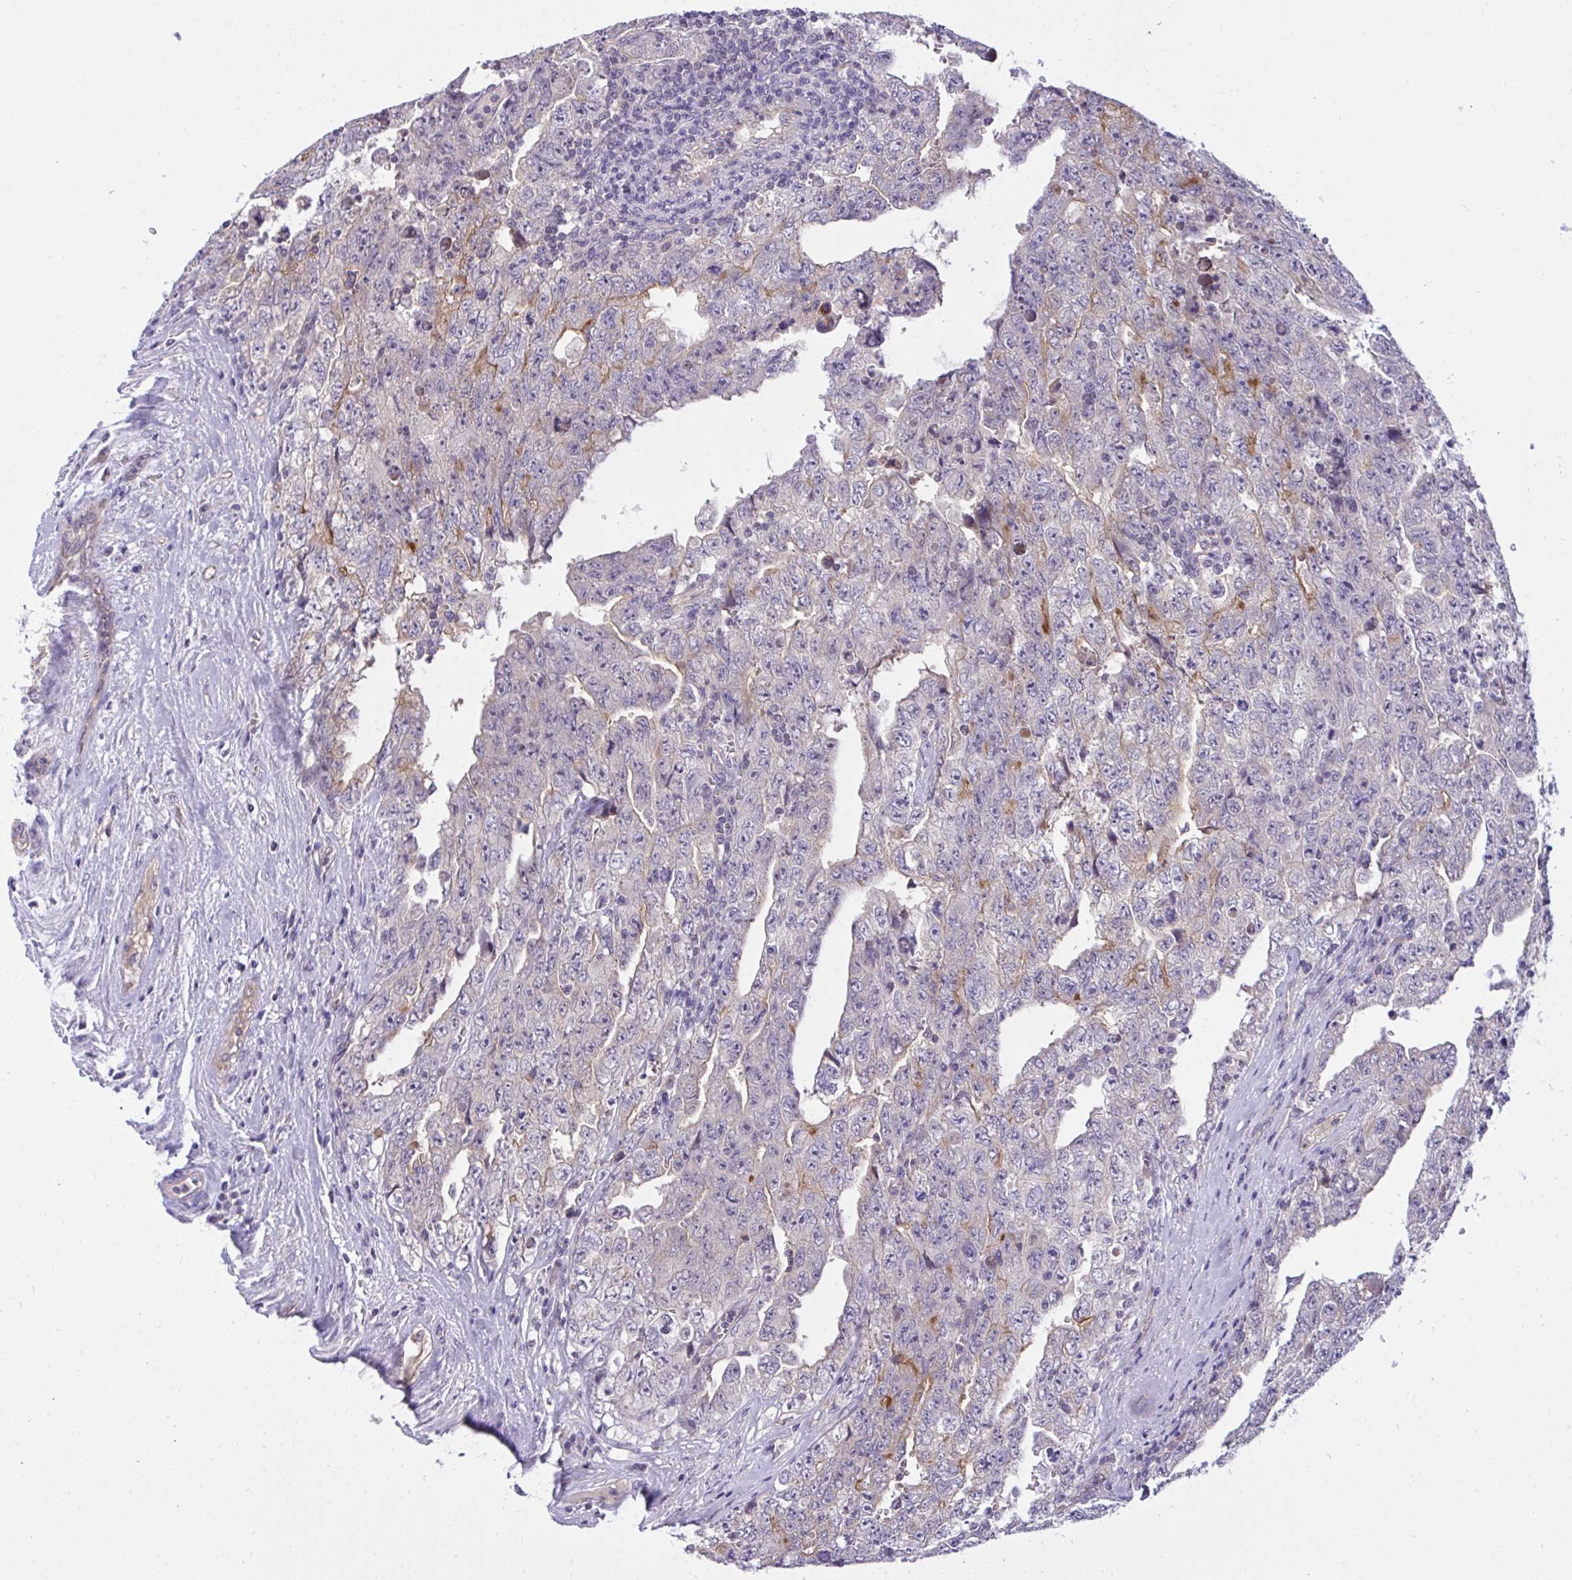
{"staining": {"intensity": "weak", "quantity": "<25%", "location": "cytoplasmic/membranous"}, "tissue": "testis cancer", "cell_type": "Tumor cells", "image_type": "cancer", "snomed": [{"axis": "morphology", "description": "Carcinoma, Embryonal, NOS"}, {"axis": "topography", "description": "Testis"}], "caption": "IHC of human testis cancer (embryonal carcinoma) reveals no positivity in tumor cells.", "gene": "C19orf54", "patient": {"sex": "male", "age": 28}}